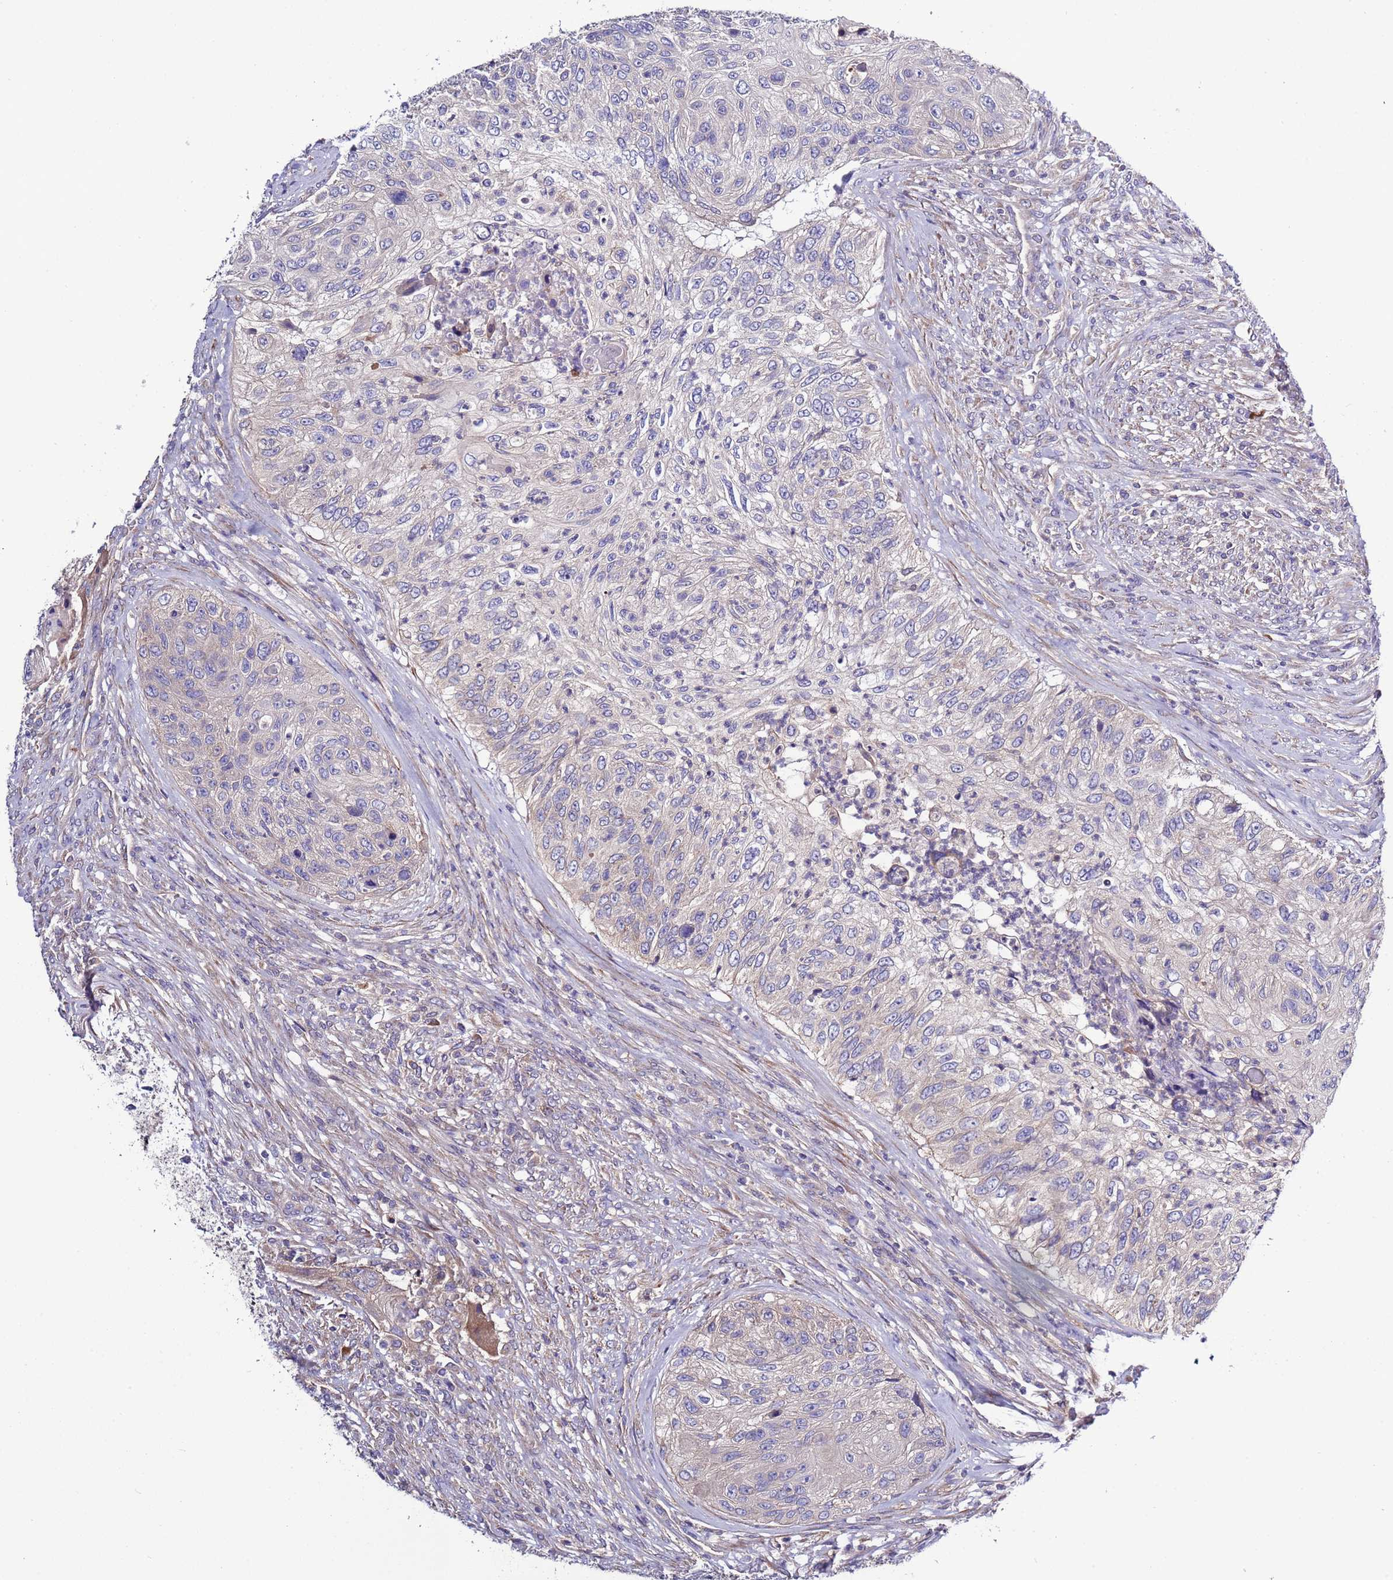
{"staining": {"intensity": "negative", "quantity": "none", "location": "none"}, "tissue": "urothelial cancer", "cell_type": "Tumor cells", "image_type": "cancer", "snomed": [{"axis": "morphology", "description": "Urothelial carcinoma, High grade"}, {"axis": "topography", "description": "Urinary bladder"}], "caption": "Immunohistochemistry micrograph of neoplastic tissue: urothelial cancer stained with DAB (3,3'-diaminobenzidine) exhibits no significant protein staining in tumor cells. The staining is performed using DAB (3,3'-diaminobenzidine) brown chromogen with nuclei counter-stained in using hematoxylin.", "gene": "SPCS1", "patient": {"sex": "female", "age": 60}}